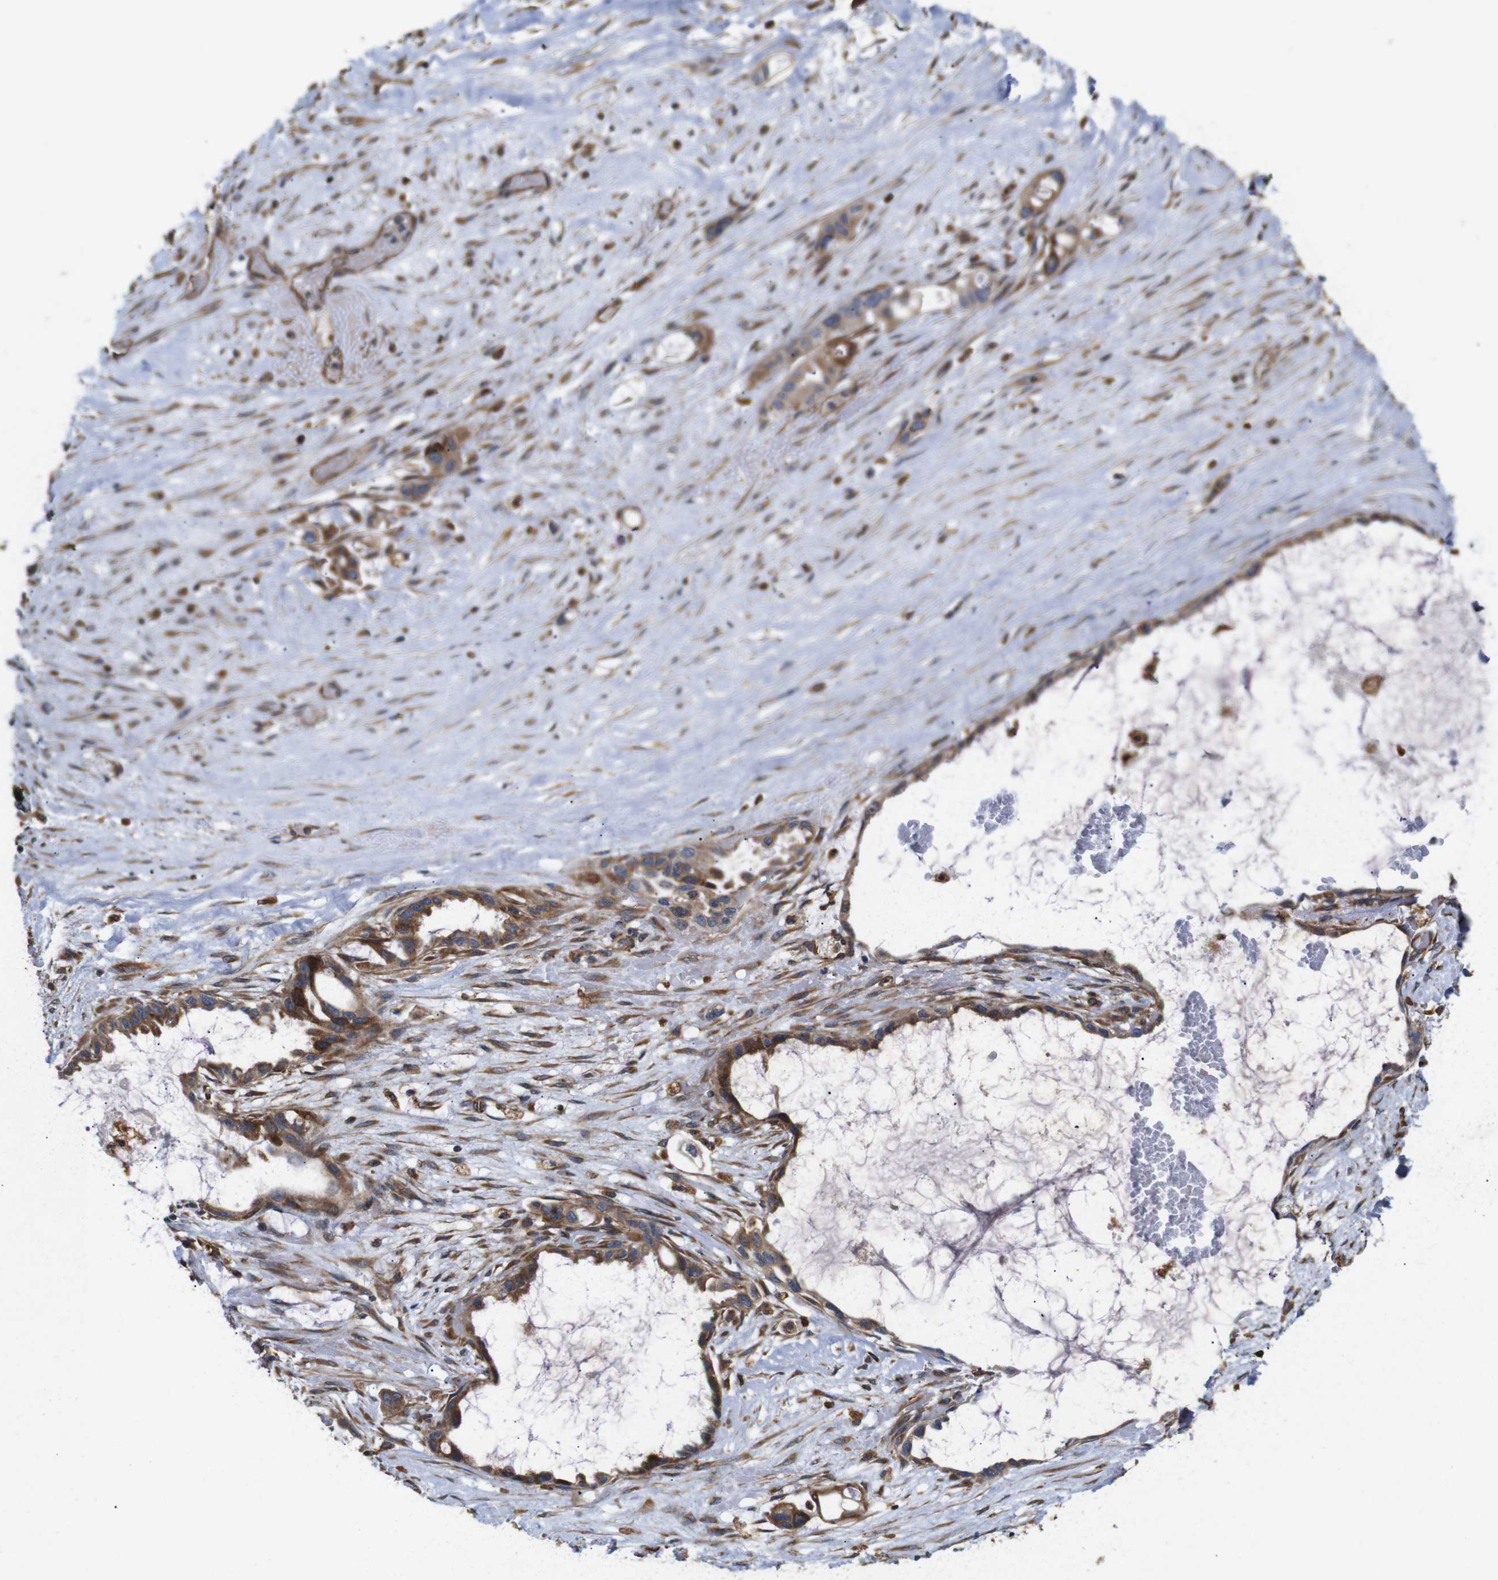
{"staining": {"intensity": "moderate", "quantity": ">75%", "location": "cytoplasmic/membranous"}, "tissue": "liver cancer", "cell_type": "Tumor cells", "image_type": "cancer", "snomed": [{"axis": "morphology", "description": "Cholangiocarcinoma"}, {"axis": "topography", "description": "Liver"}], "caption": "An immunohistochemistry photomicrograph of neoplastic tissue is shown. Protein staining in brown highlights moderate cytoplasmic/membranous positivity in liver cancer within tumor cells. (DAB = brown stain, brightfield microscopy at high magnification).", "gene": "POMK", "patient": {"sex": "female", "age": 65}}